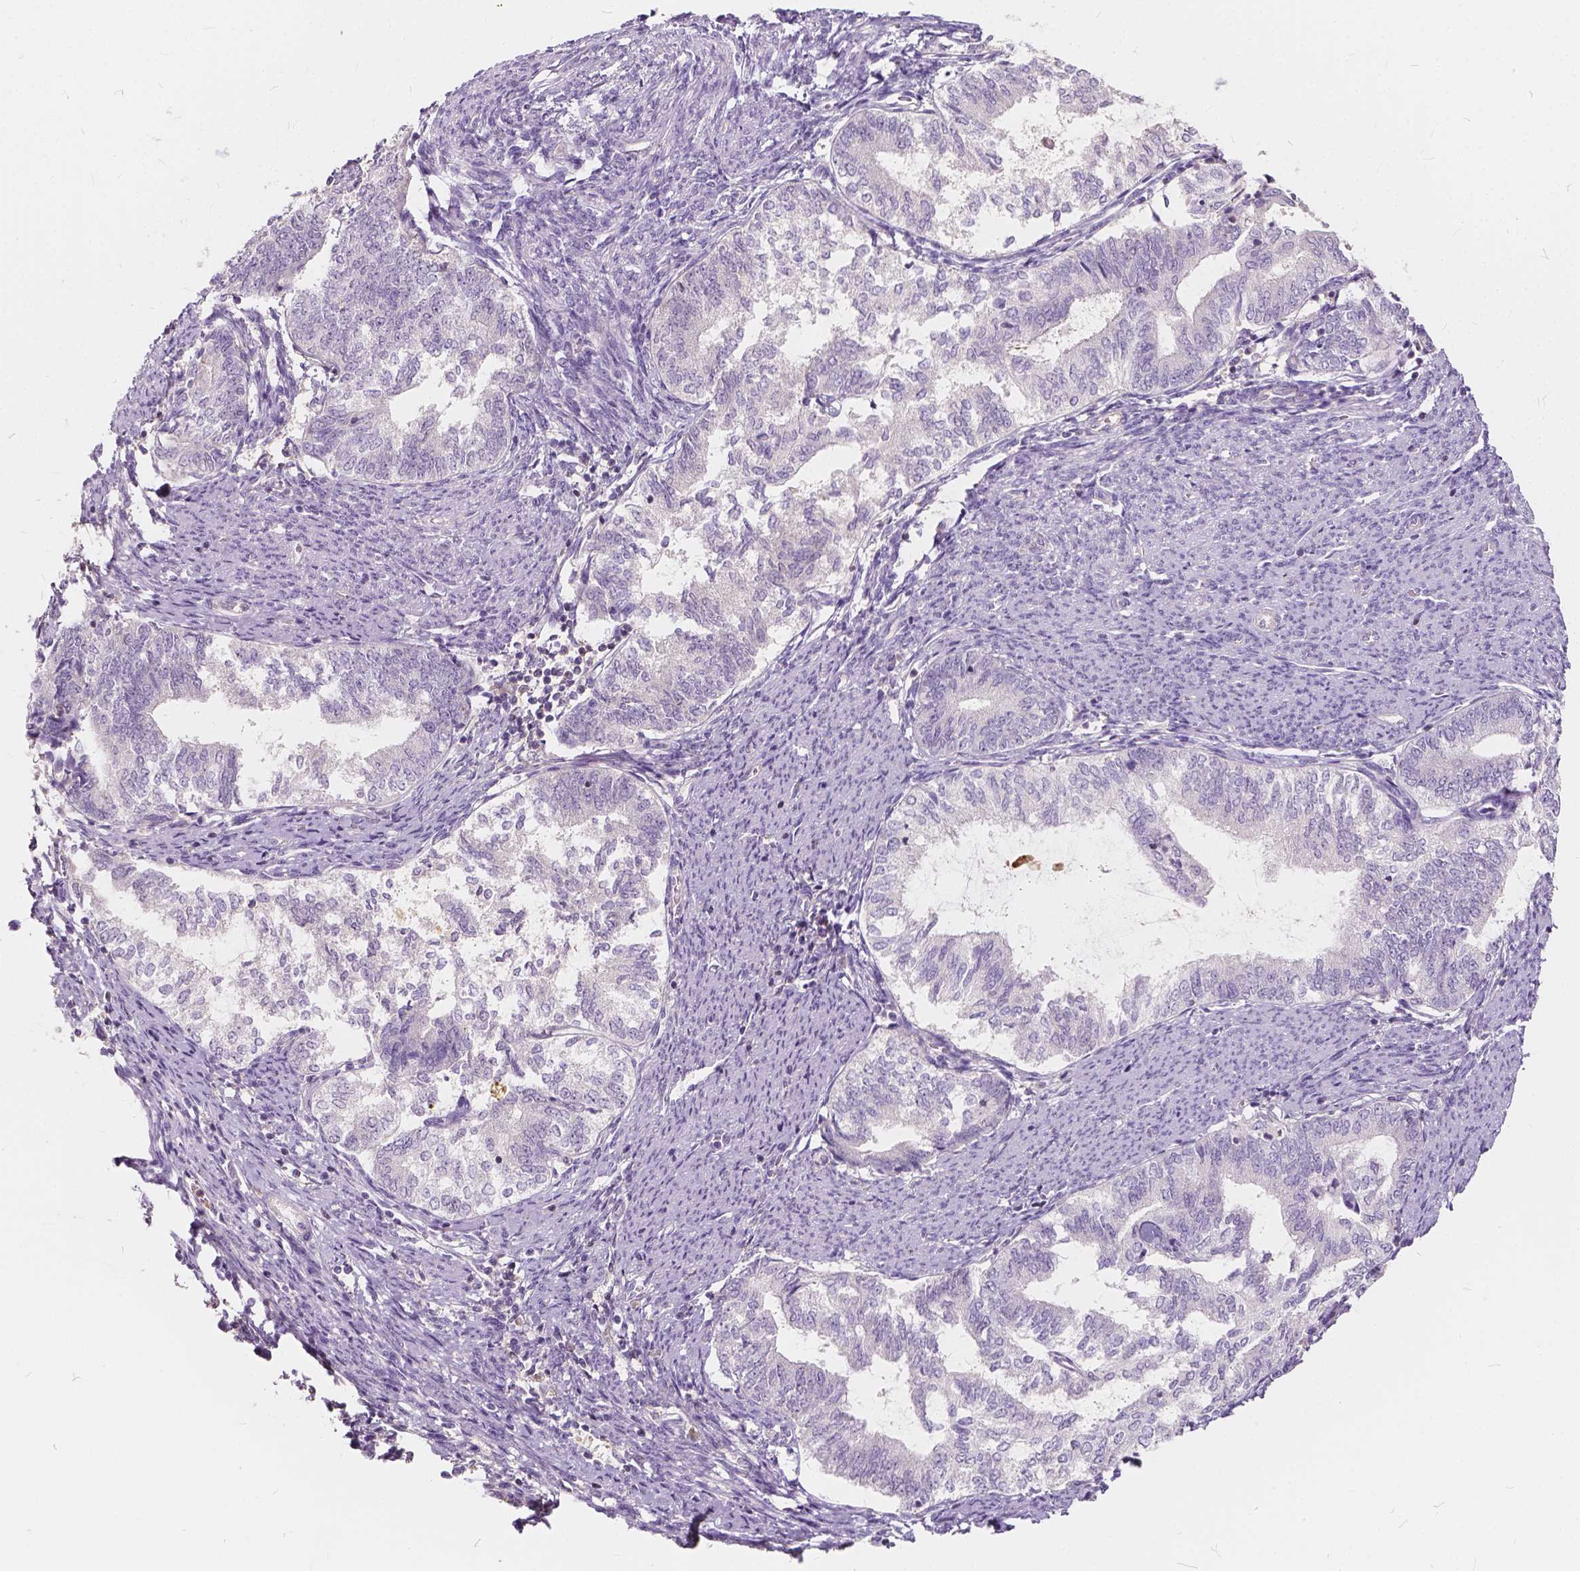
{"staining": {"intensity": "negative", "quantity": "none", "location": "none"}, "tissue": "endometrial cancer", "cell_type": "Tumor cells", "image_type": "cancer", "snomed": [{"axis": "morphology", "description": "Adenocarcinoma, NOS"}, {"axis": "topography", "description": "Endometrium"}], "caption": "Endometrial adenocarcinoma was stained to show a protein in brown. There is no significant positivity in tumor cells.", "gene": "KIAA0513", "patient": {"sex": "female", "age": 65}}